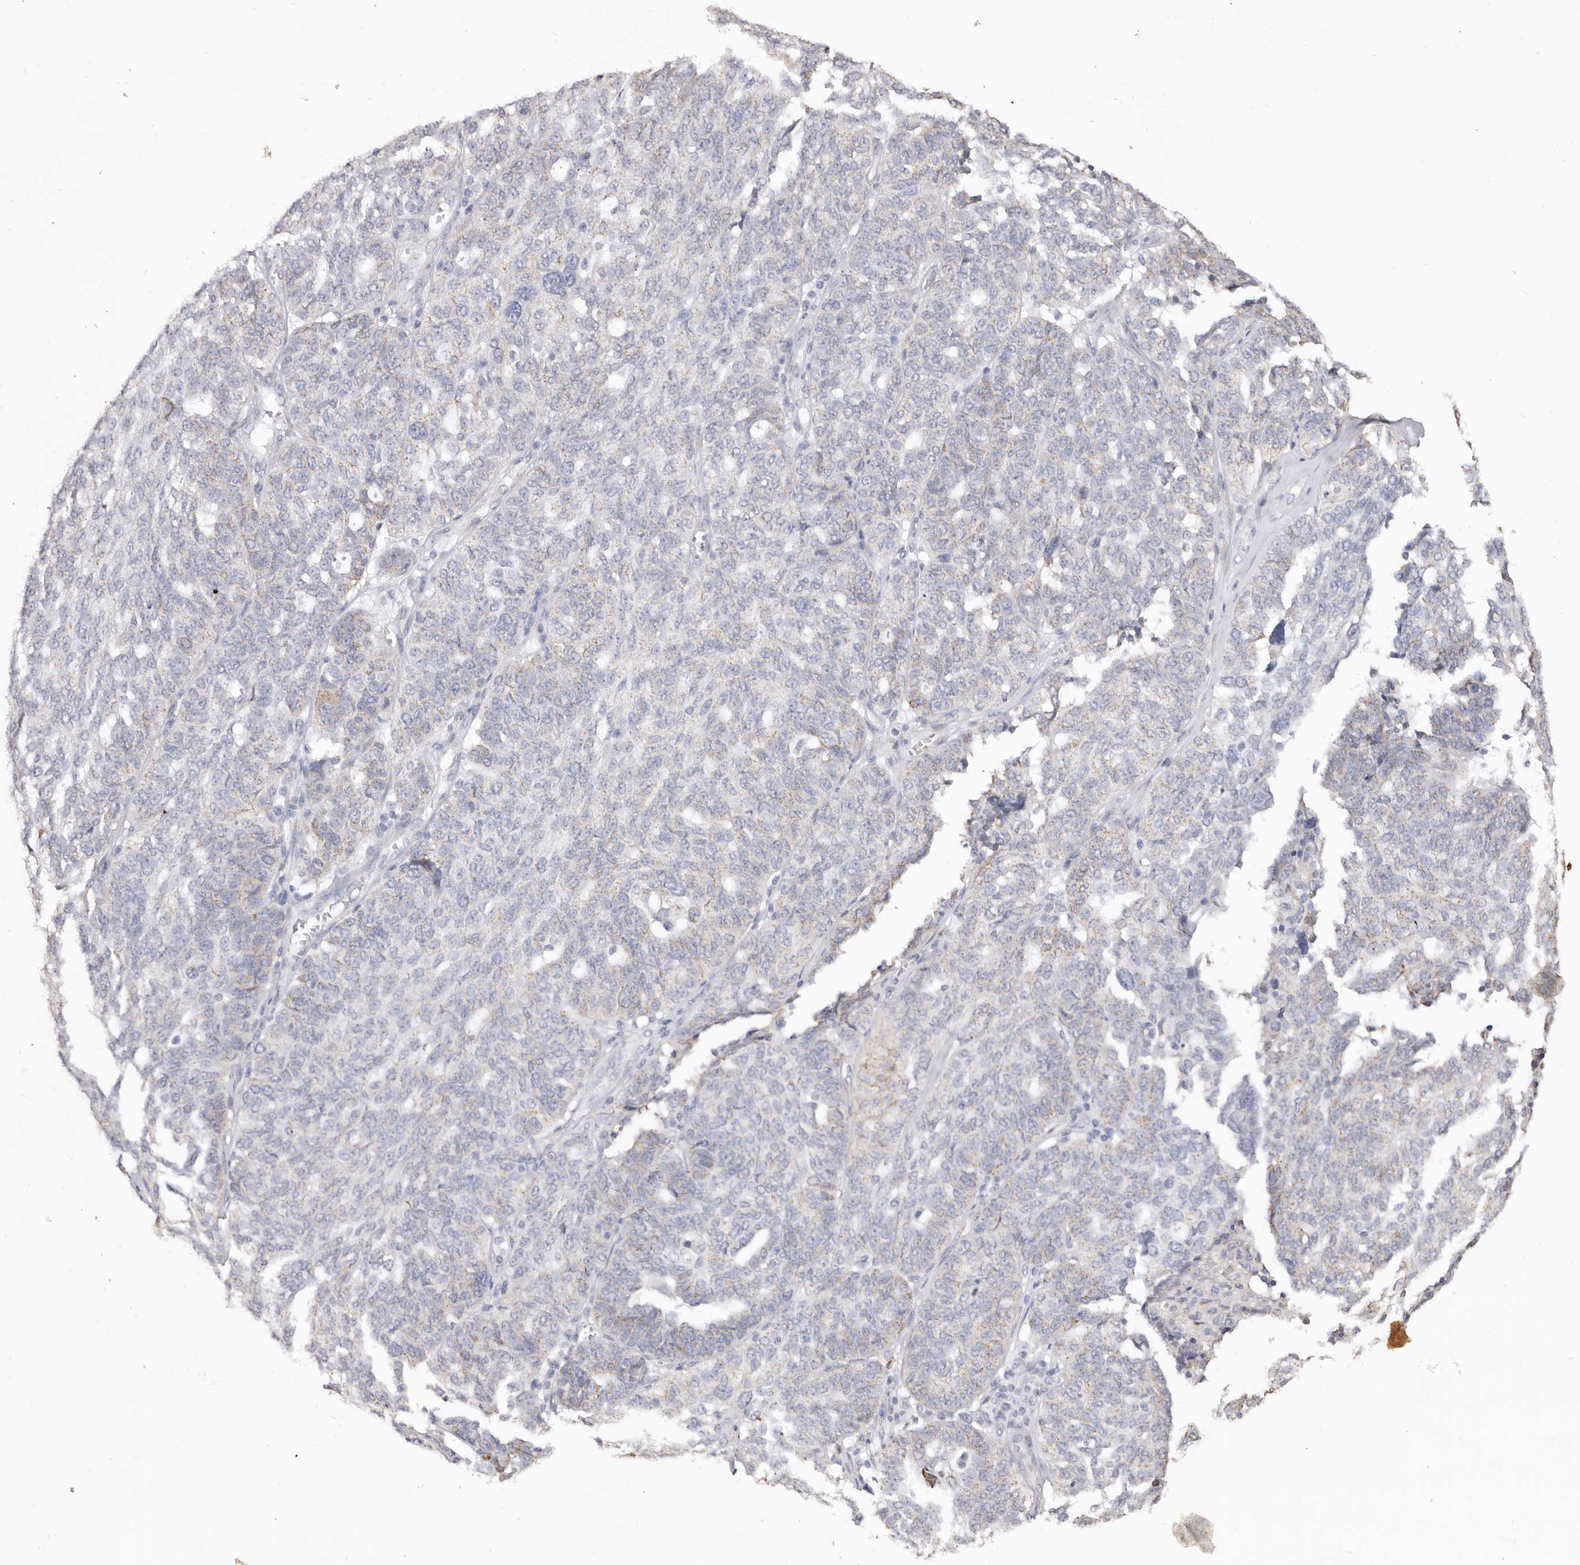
{"staining": {"intensity": "negative", "quantity": "none", "location": "none"}, "tissue": "ovarian cancer", "cell_type": "Tumor cells", "image_type": "cancer", "snomed": [{"axis": "morphology", "description": "Cystadenocarcinoma, serous, NOS"}, {"axis": "topography", "description": "Ovary"}], "caption": "This is a histopathology image of immunohistochemistry staining of serous cystadenocarcinoma (ovarian), which shows no staining in tumor cells.", "gene": "LGALS7B", "patient": {"sex": "female", "age": 59}}